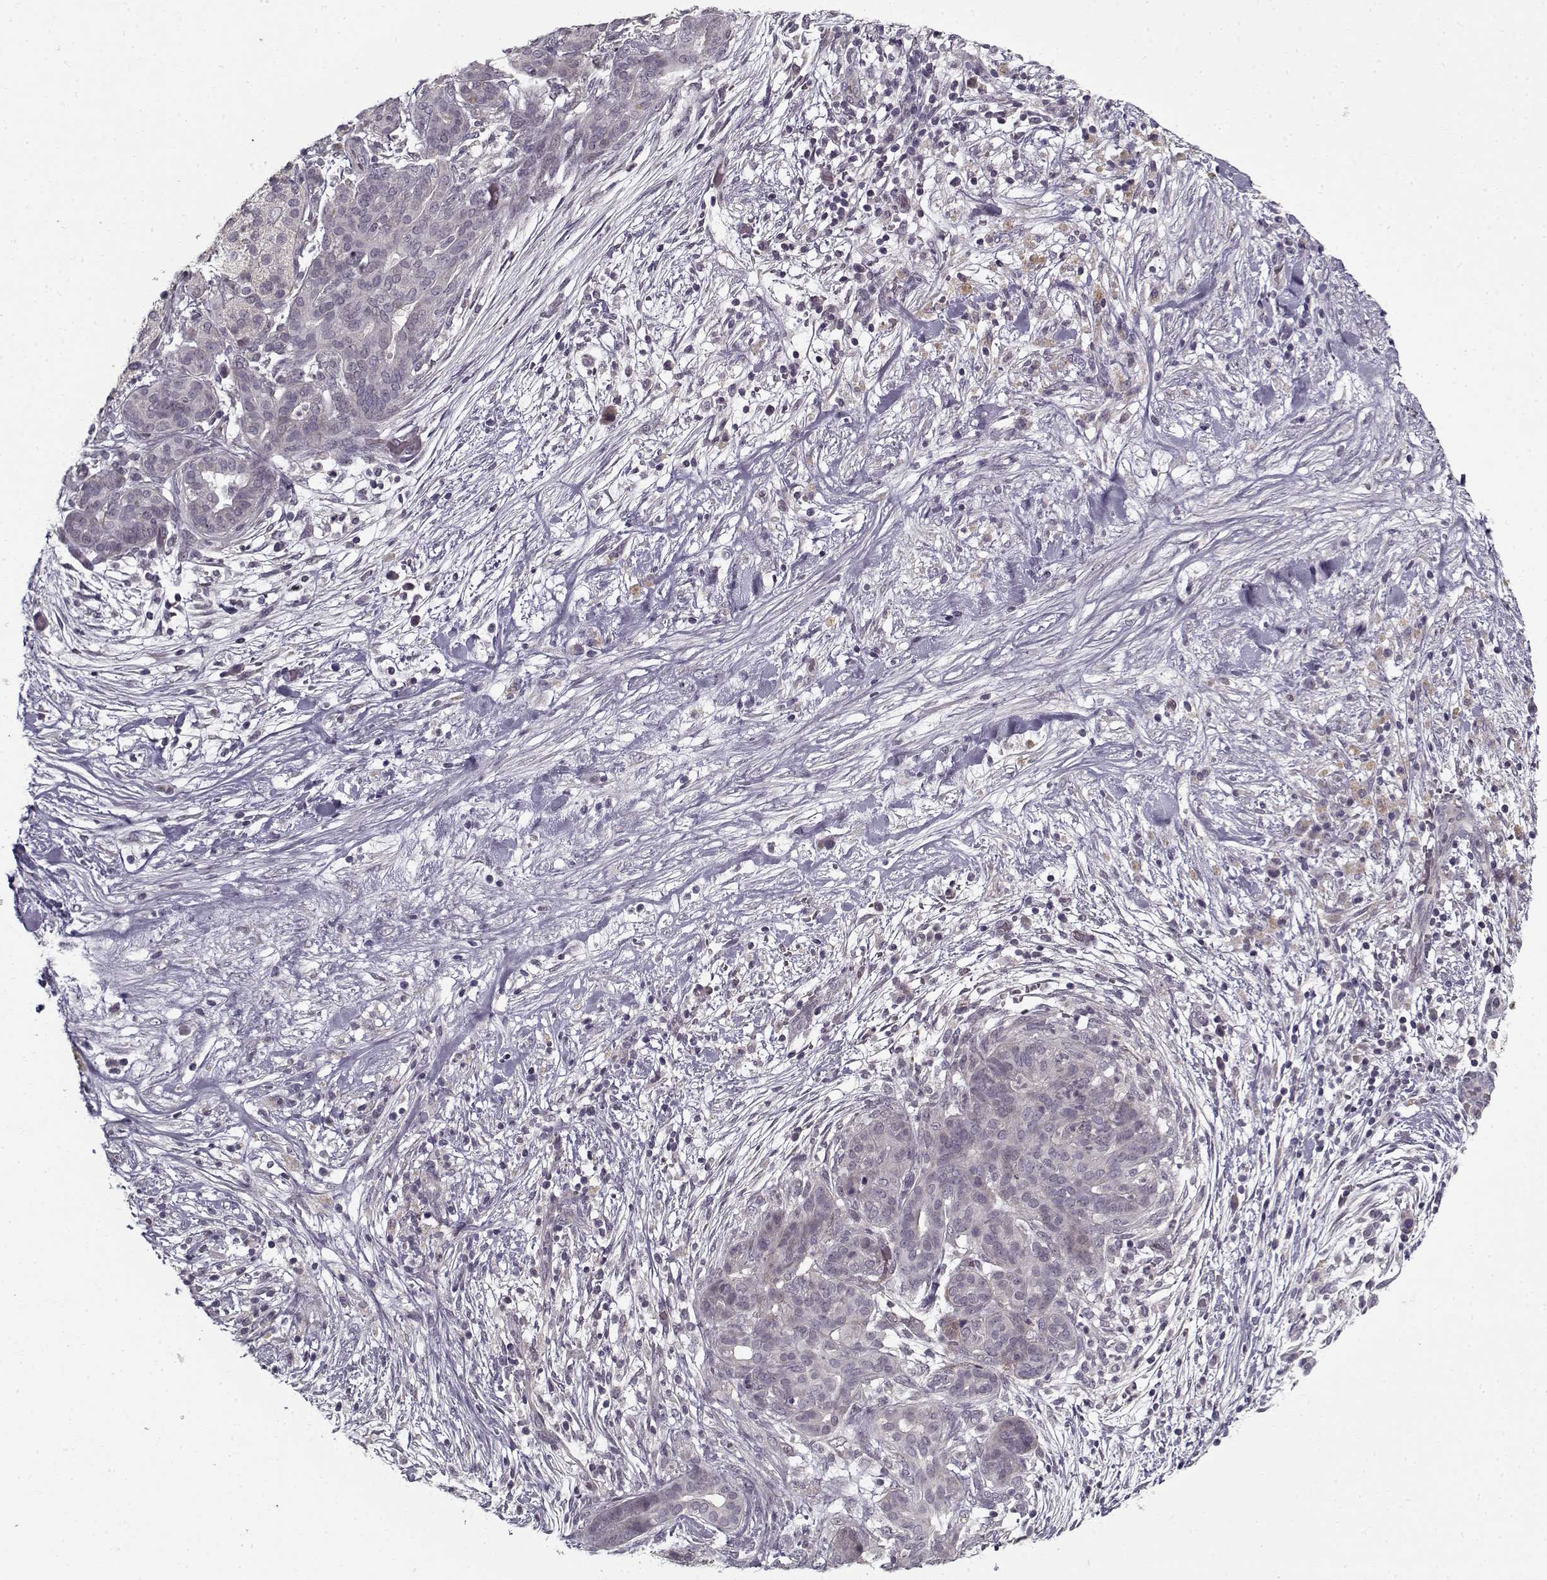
{"staining": {"intensity": "negative", "quantity": "none", "location": "none"}, "tissue": "pancreatic cancer", "cell_type": "Tumor cells", "image_type": "cancer", "snomed": [{"axis": "morphology", "description": "Adenocarcinoma, NOS"}, {"axis": "topography", "description": "Pancreas"}], "caption": "DAB (3,3'-diaminobenzidine) immunohistochemical staining of pancreatic cancer shows no significant expression in tumor cells. The staining was performed using DAB (3,3'-diaminobenzidine) to visualize the protein expression in brown, while the nuclei were stained in blue with hematoxylin (Magnification: 20x).", "gene": "LAMA2", "patient": {"sex": "male", "age": 44}}